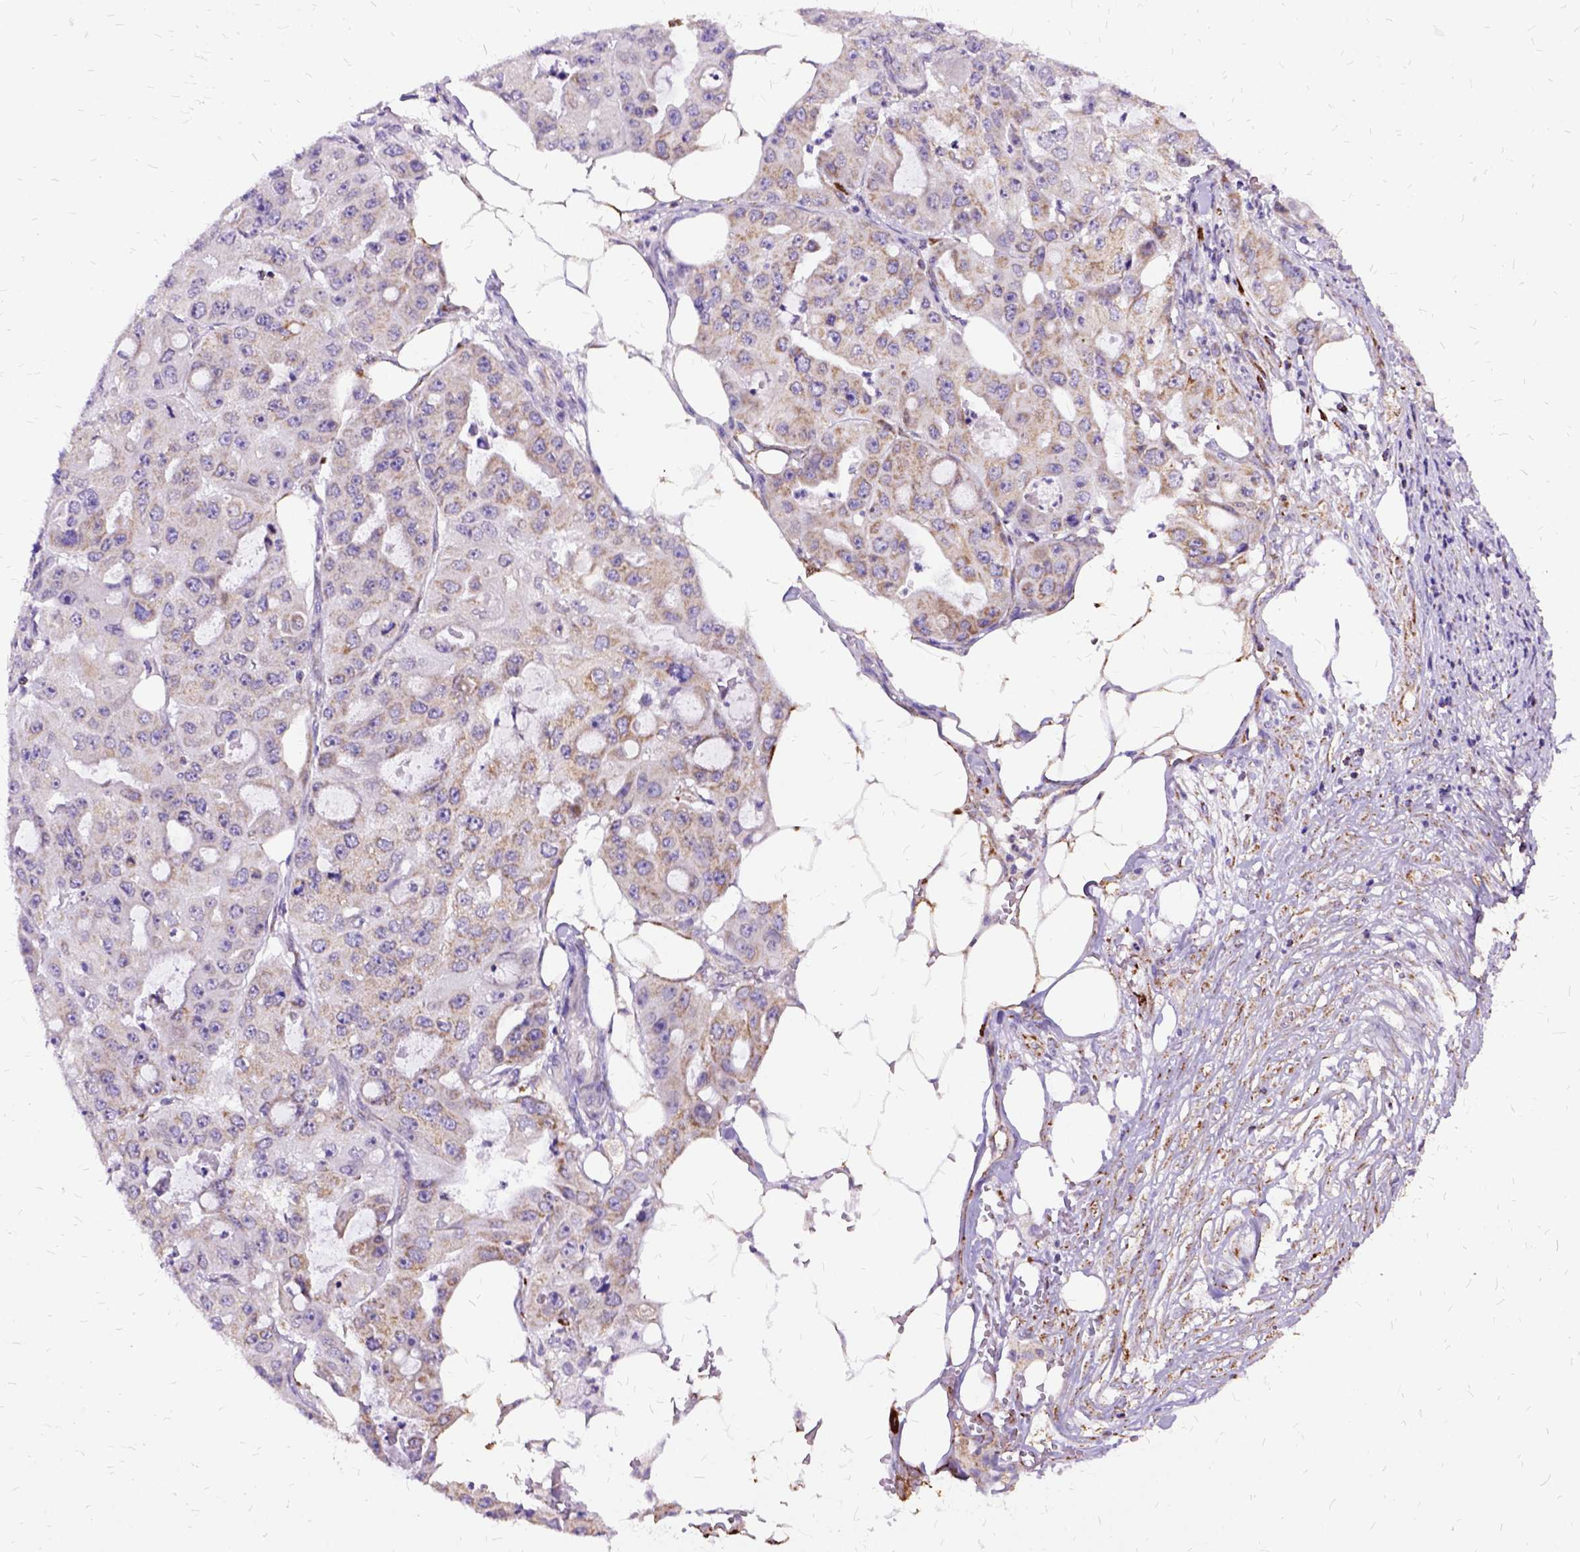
{"staining": {"intensity": "moderate", "quantity": "<25%", "location": "cytoplasmic/membranous"}, "tissue": "ovarian cancer", "cell_type": "Tumor cells", "image_type": "cancer", "snomed": [{"axis": "morphology", "description": "Cystadenocarcinoma, serous, NOS"}, {"axis": "topography", "description": "Ovary"}], "caption": "Protein expression analysis of human ovarian serous cystadenocarcinoma reveals moderate cytoplasmic/membranous positivity in approximately <25% of tumor cells. (Brightfield microscopy of DAB IHC at high magnification).", "gene": "OXCT1", "patient": {"sex": "female", "age": 56}}